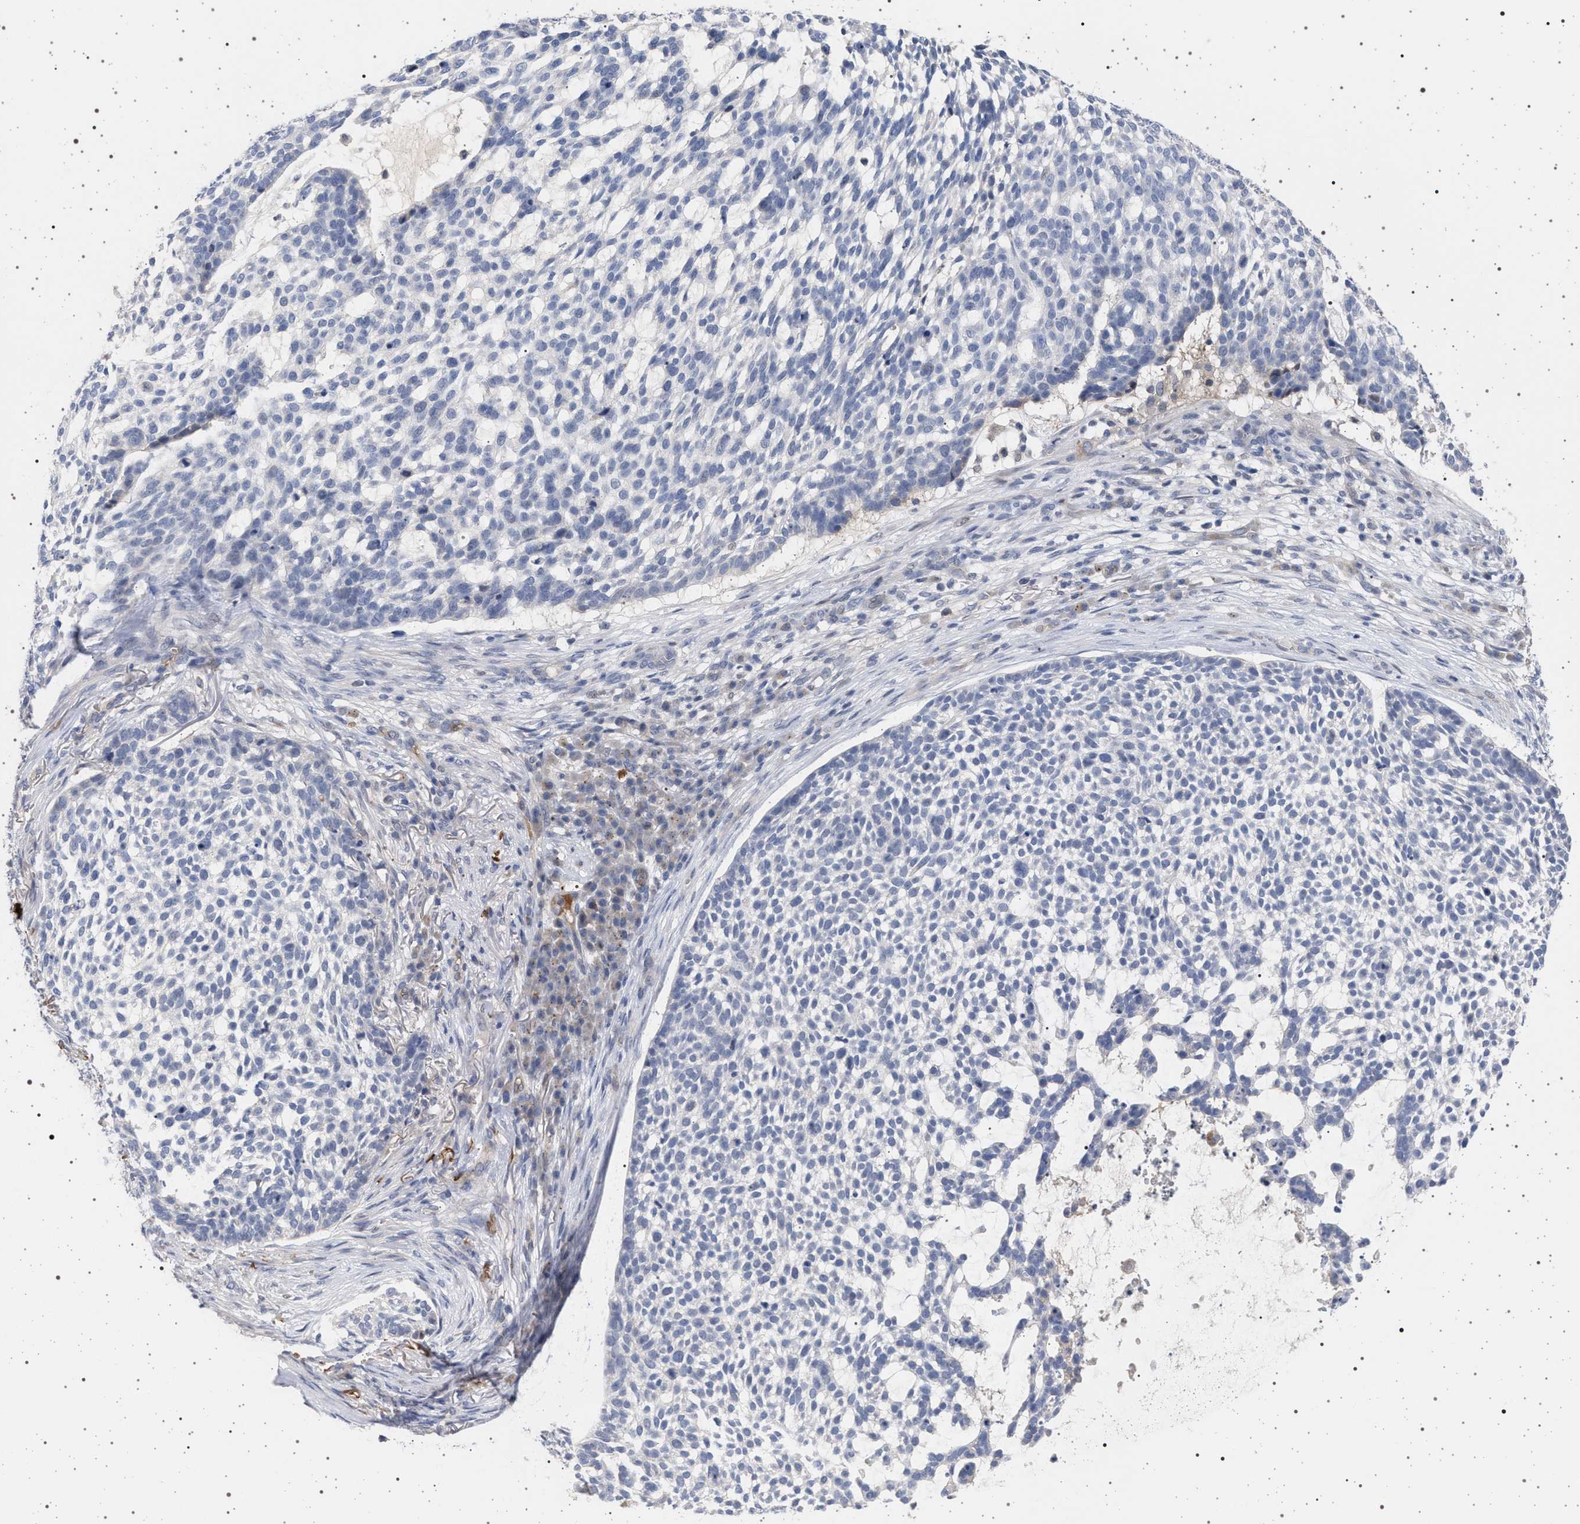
{"staining": {"intensity": "negative", "quantity": "none", "location": "none"}, "tissue": "skin cancer", "cell_type": "Tumor cells", "image_type": "cancer", "snomed": [{"axis": "morphology", "description": "Basal cell carcinoma"}, {"axis": "topography", "description": "Skin"}], "caption": "A high-resolution micrograph shows immunohistochemistry staining of skin cancer, which reveals no significant staining in tumor cells. The staining is performed using DAB brown chromogen with nuclei counter-stained in using hematoxylin.", "gene": "RBM48", "patient": {"sex": "female", "age": 64}}